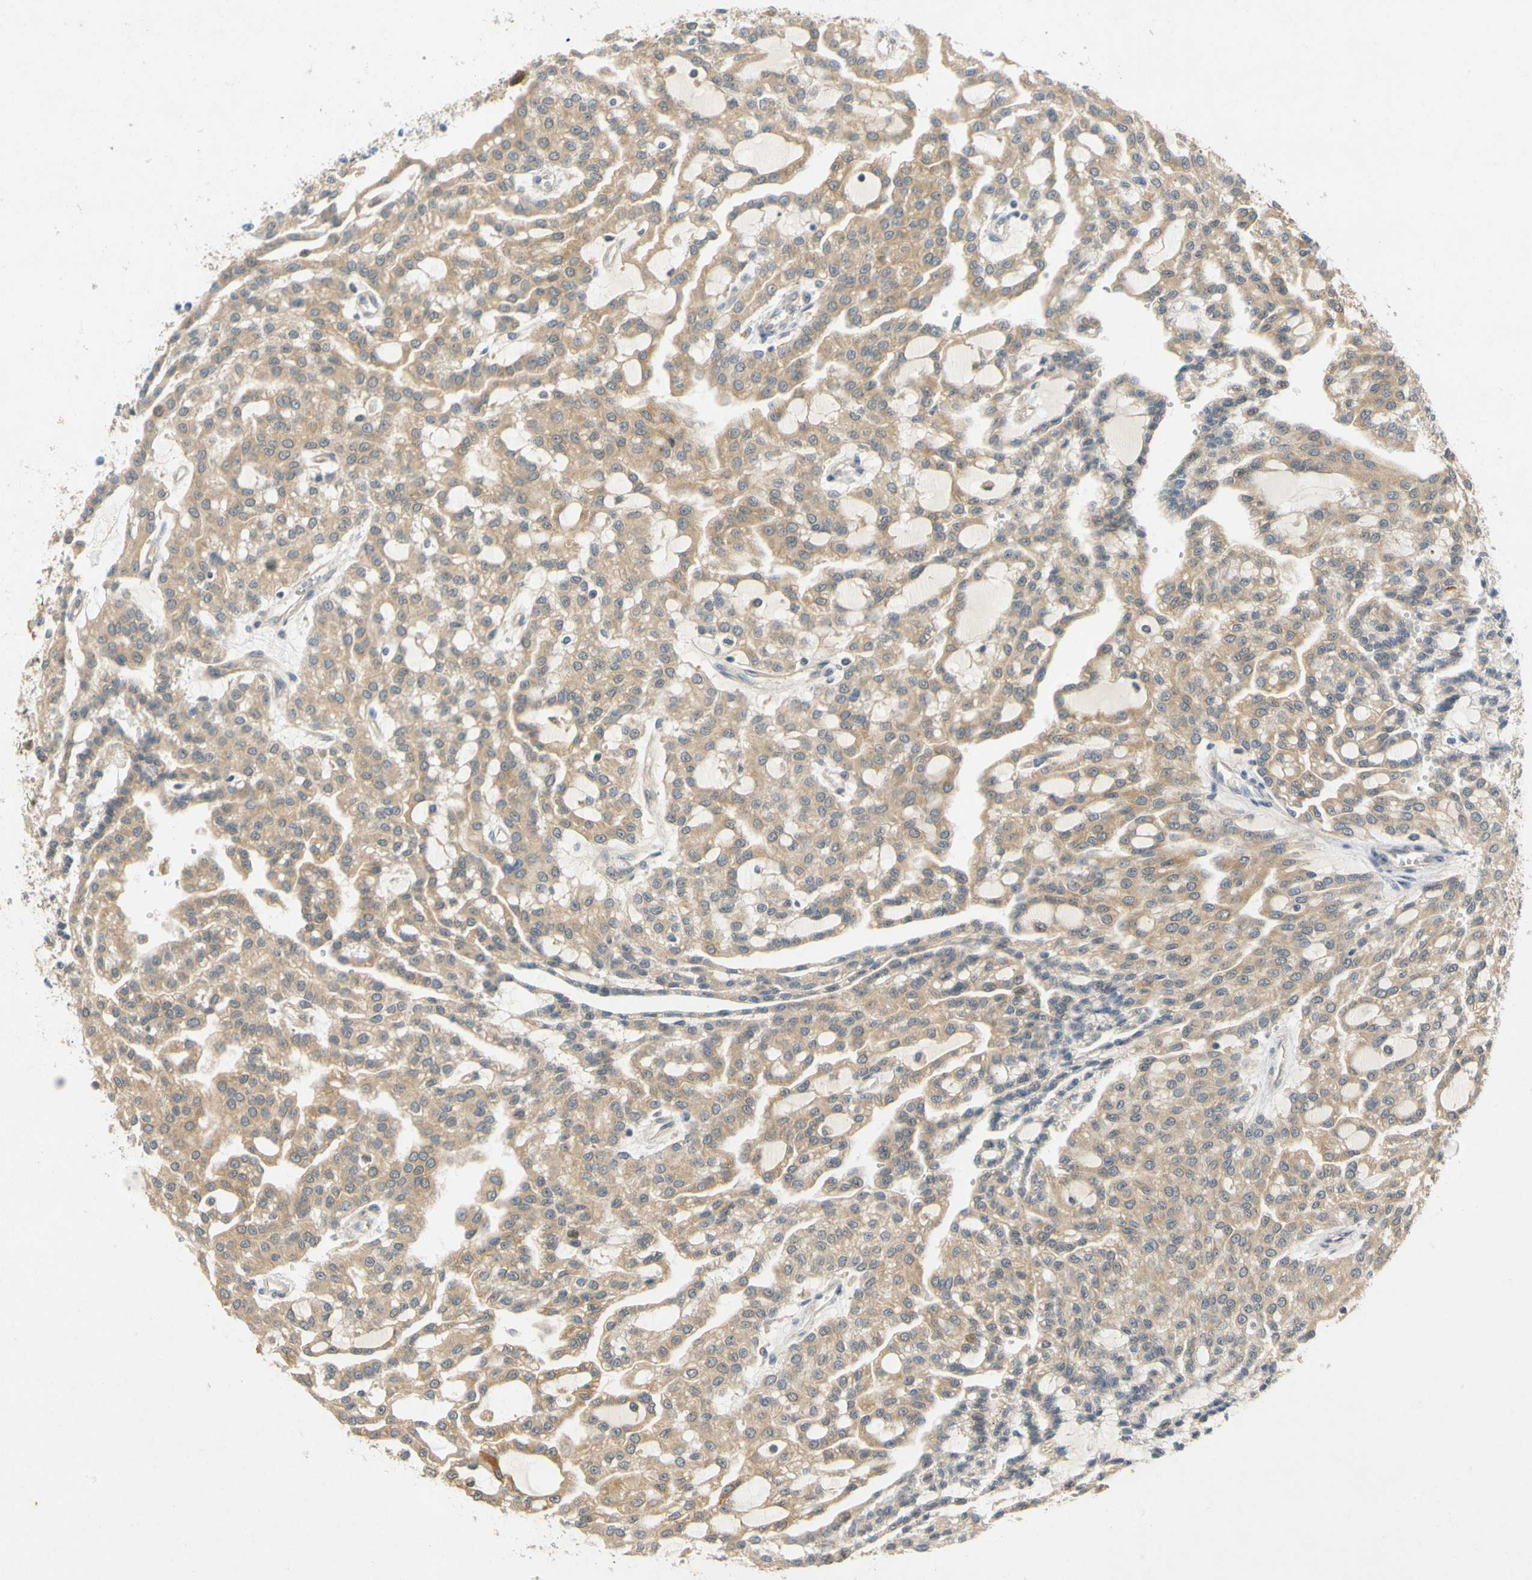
{"staining": {"intensity": "weak", "quantity": ">75%", "location": "cytoplasmic/membranous"}, "tissue": "renal cancer", "cell_type": "Tumor cells", "image_type": "cancer", "snomed": [{"axis": "morphology", "description": "Adenocarcinoma, NOS"}, {"axis": "topography", "description": "Kidney"}], "caption": "Approximately >75% of tumor cells in renal cancer reveal weak cytoplasmic/membranous protein staining as visualized by brown immunohistochemical staining.", "gene": "GATD1", "patient": {"sex": "male", "age": 63}}